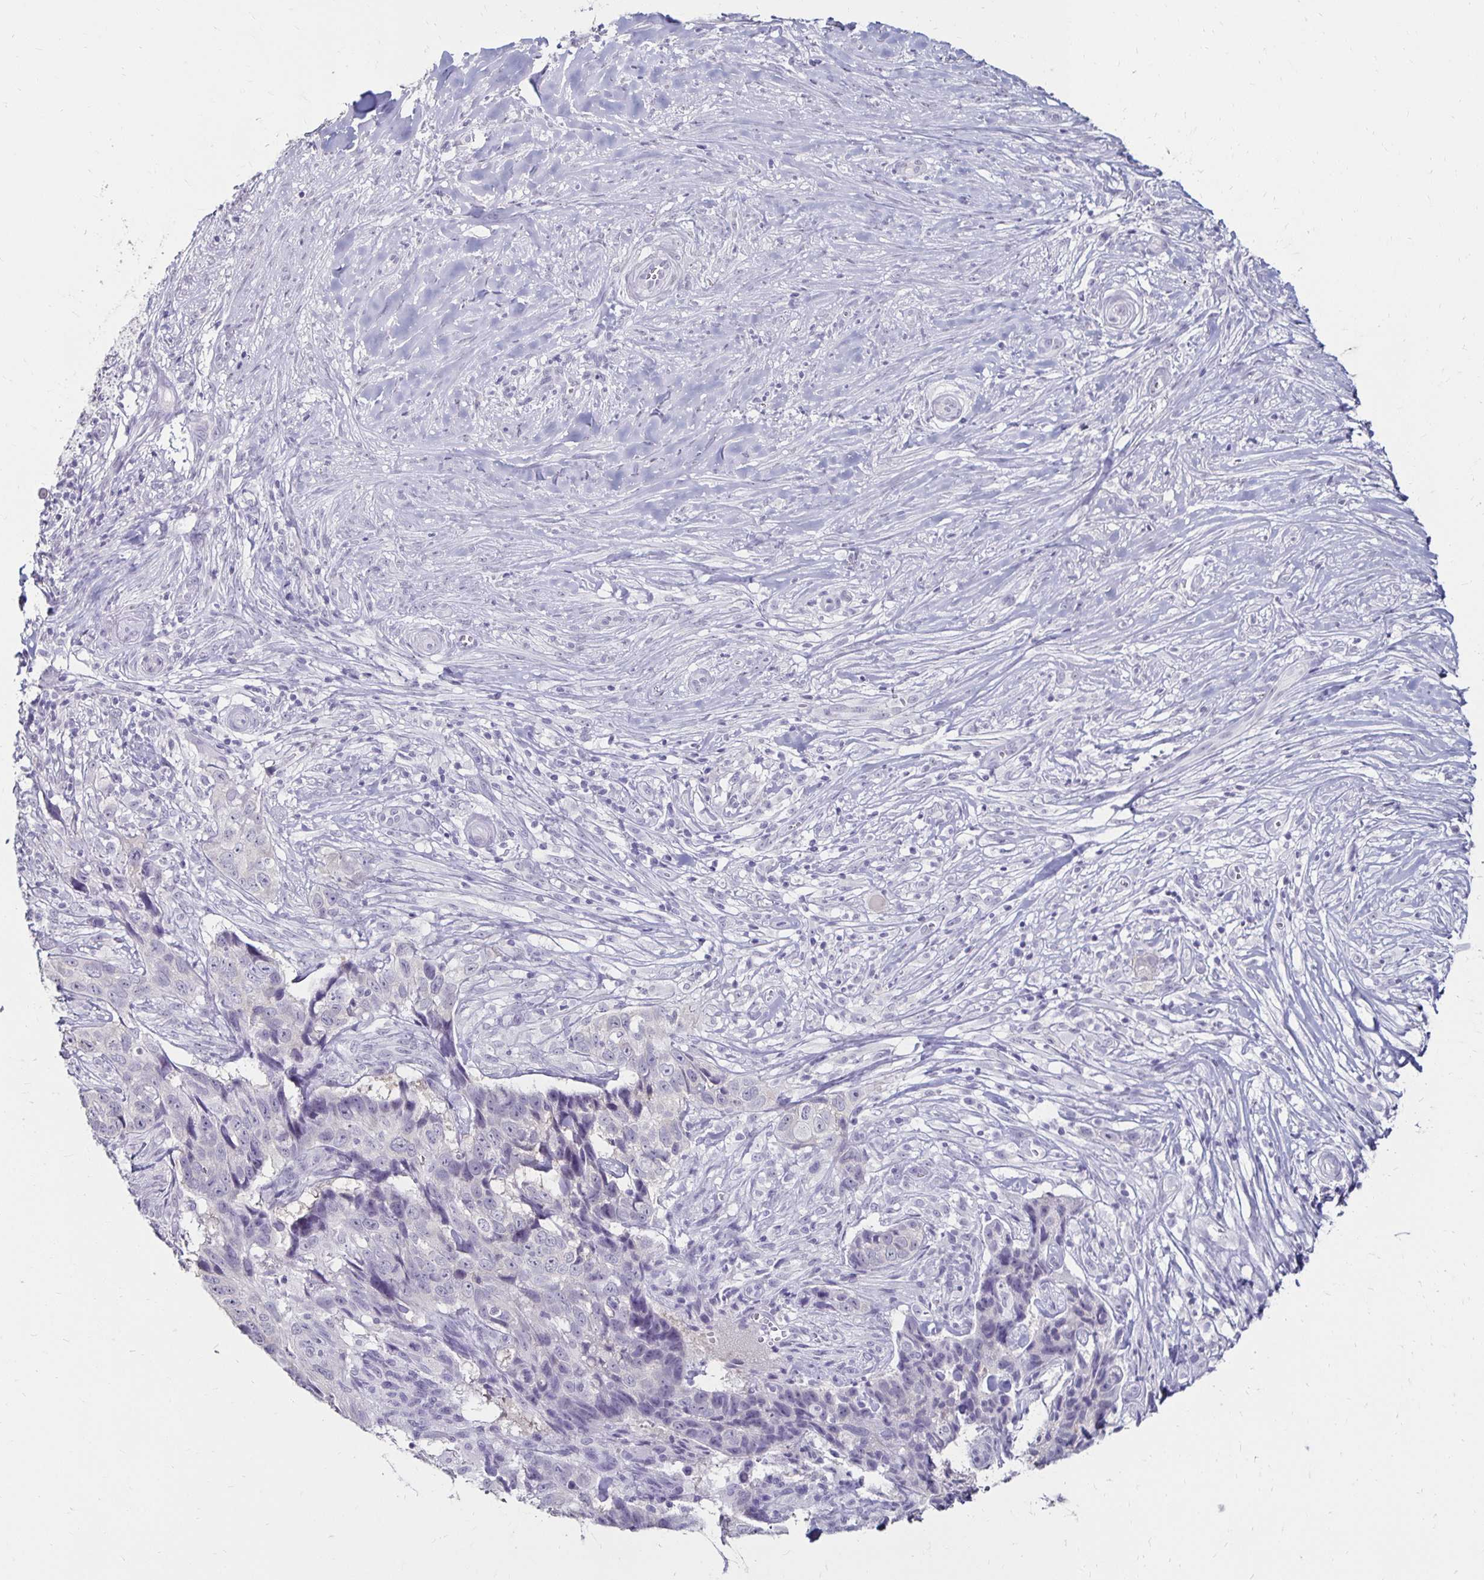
{"staining": {"intensity": "negative", "quantity": "none", "location": "none"}, "tissue": "skin cancer", "cell_type": "Tumor cells", "image_type": "cancer", "snomed": [{"axis": "morphology", "description": "Basal cell carcinoma"}, {"axis": "topography", "description": "Skin"}], "caption": "Basal cell carcinoma (skin) stained for a protein using IHC reveals no staining tumor cells.", "gene": "TOMM34", "patient": {"sex": "female", "age": 82}}